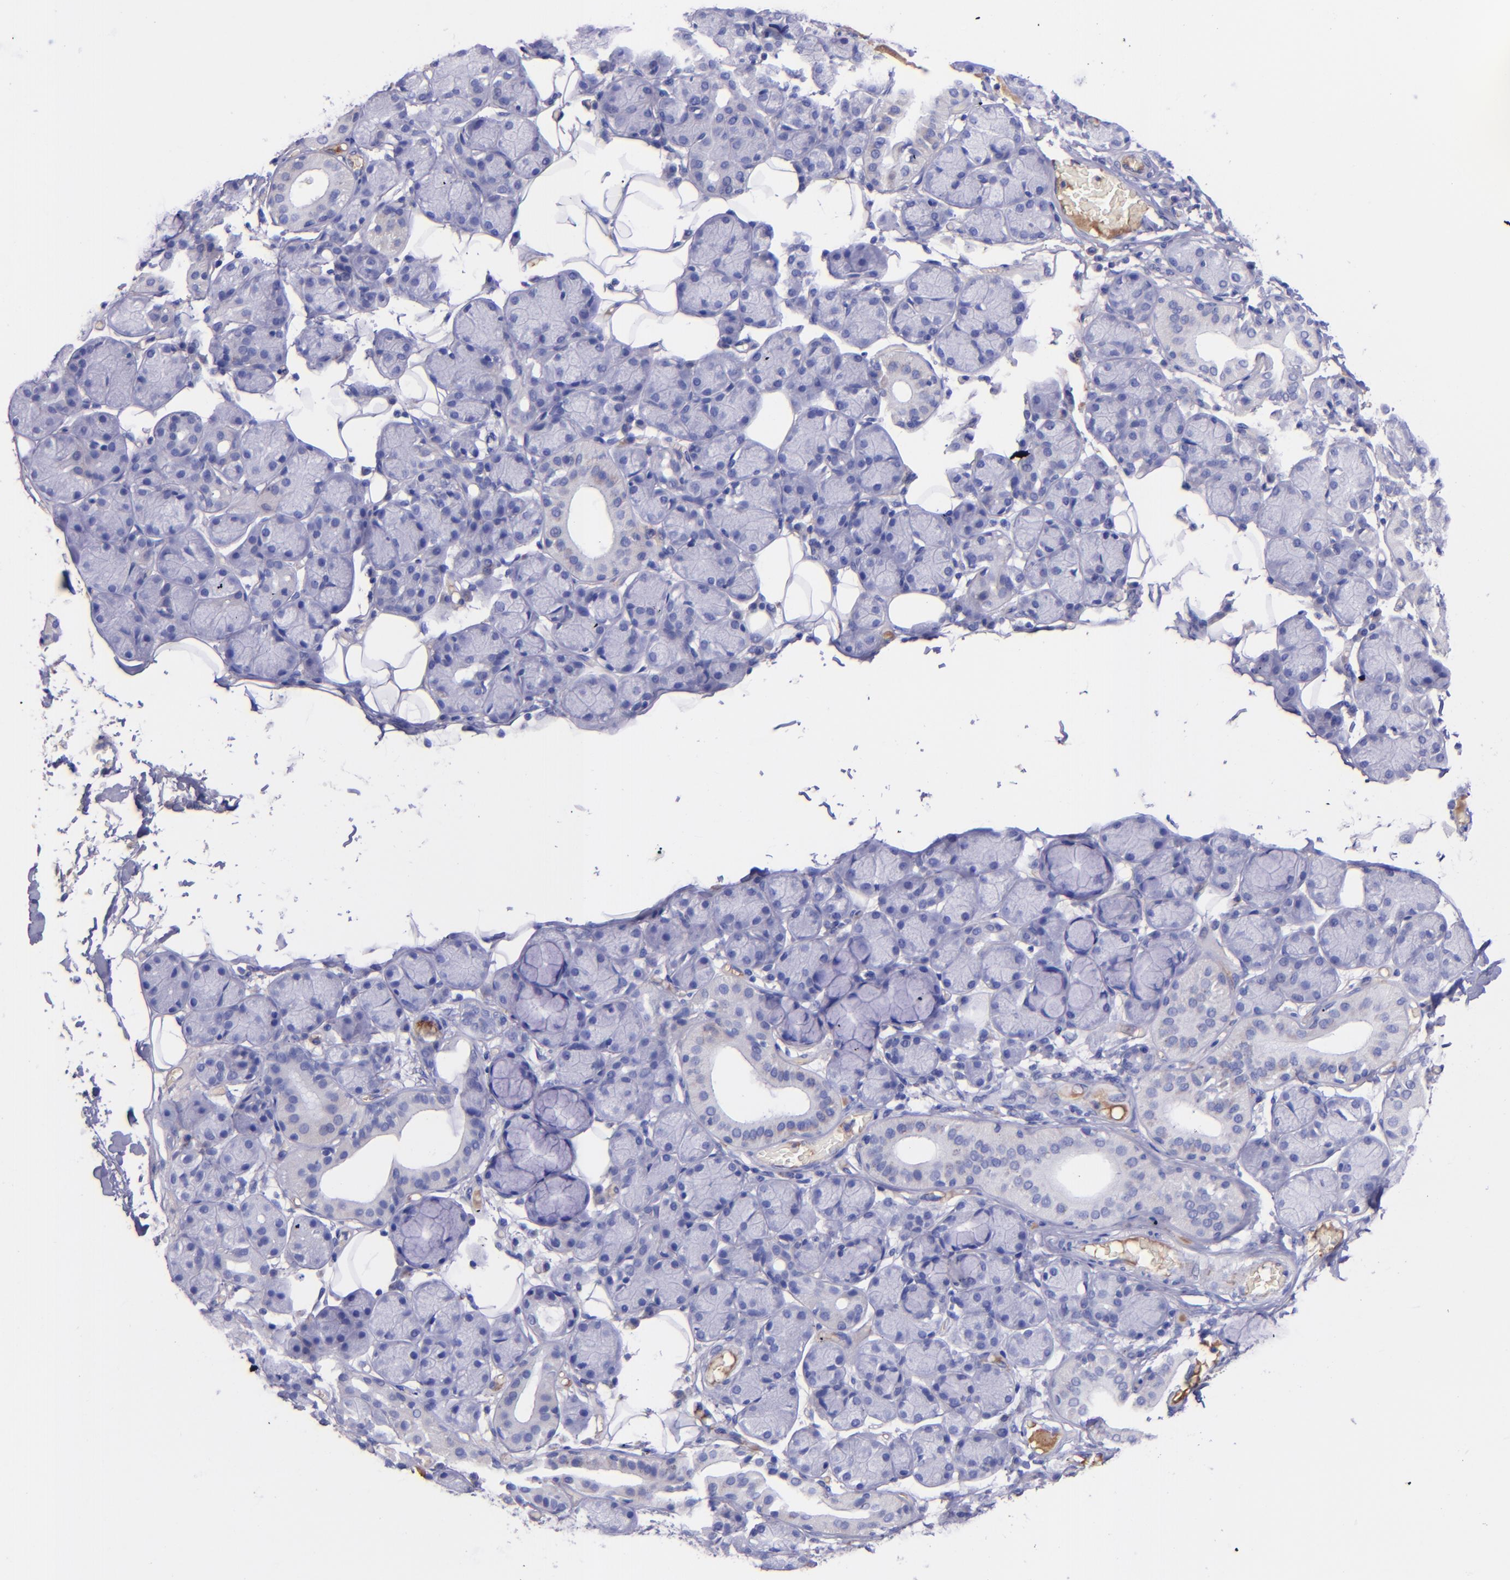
{"staining": {"intensity": "negative", "quantity": "none", "location": "none"}, "tissue": "salivary gland", "cell_type": "Glandular cells", "image_type": "normal", "snomed": [{"axis": "morphology", "description": "Normal tissue, NOS"}, {"axis": "topography", "description": "Salivary gland"}], "caption": "Immunohistochemistry (IHC) histopathology image of unremarkable salivary gland: human salivary gland stained with DAB (3,3'-diaminobenzidine) exhibits no significant protein positivity in glandular cells. (Stains: DAB (3,3'-diaminobenzidine) immunohistochemistry with hematoxylin counter stain, Microscopy: brightfield microscopy at high magnification).", "gene": "KNG1", "patient": {"sex": "male", "age": 54}}